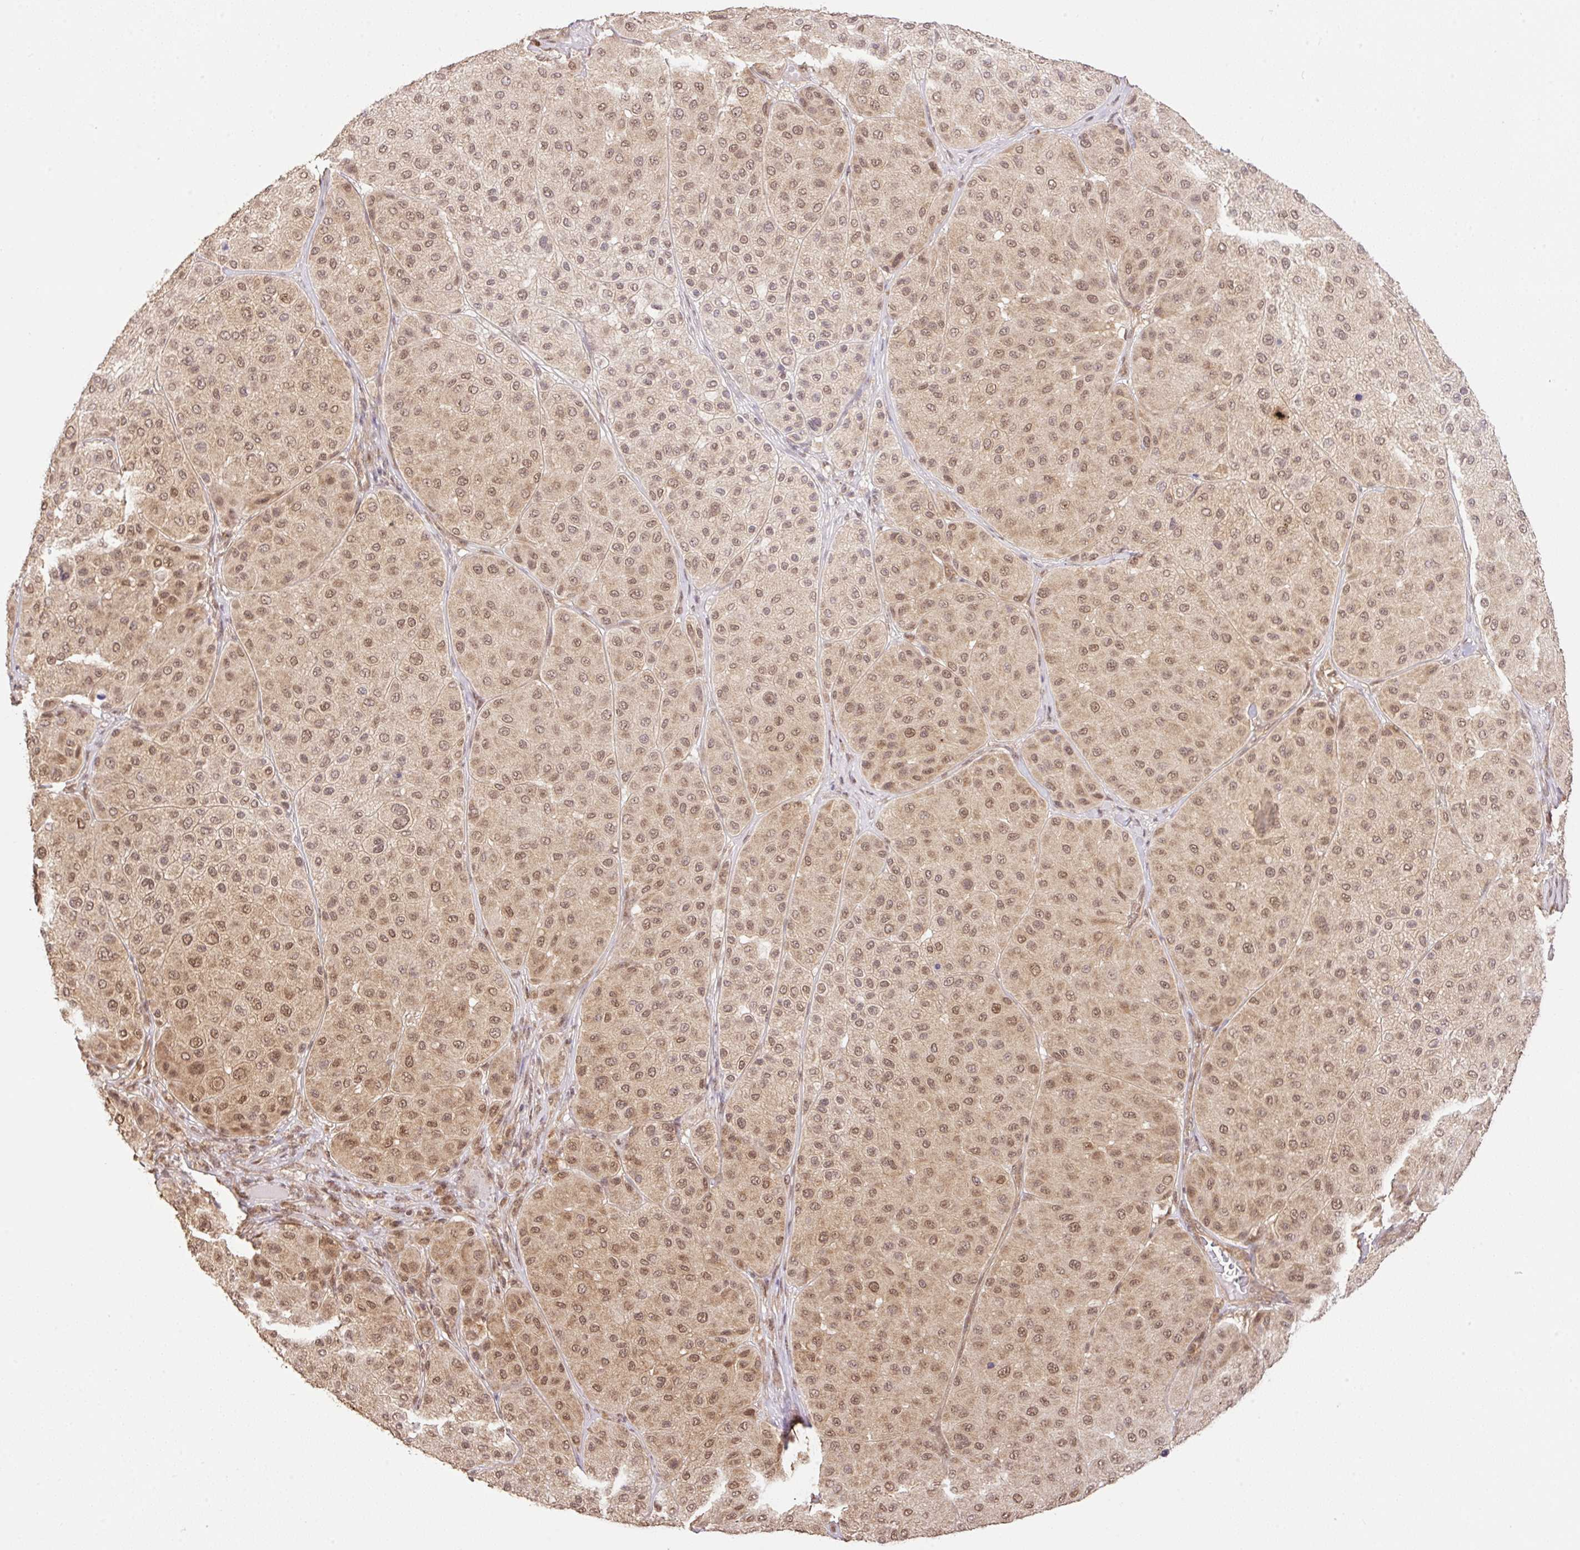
{"staining": {"intensity": "moderate", "quantity": ">75%", "location": "nuclear"}, "tissue": "melanoma", "cell_type": "Tumor cells", "image_type": "cancer", "snomed": [{"axis": "morphology", "description": "Malignant melanoma, Metastatic site"}, {"axis": "topography", "description": "Smooth muscle"}], "caption": "Moderate nuclear expression for a protein is present in approximately >75% of tumor cells of melanoma using immunohistochemistry (IHC).", "gene": "VPS25", "patient": {"sex": "male", "age": 41}}